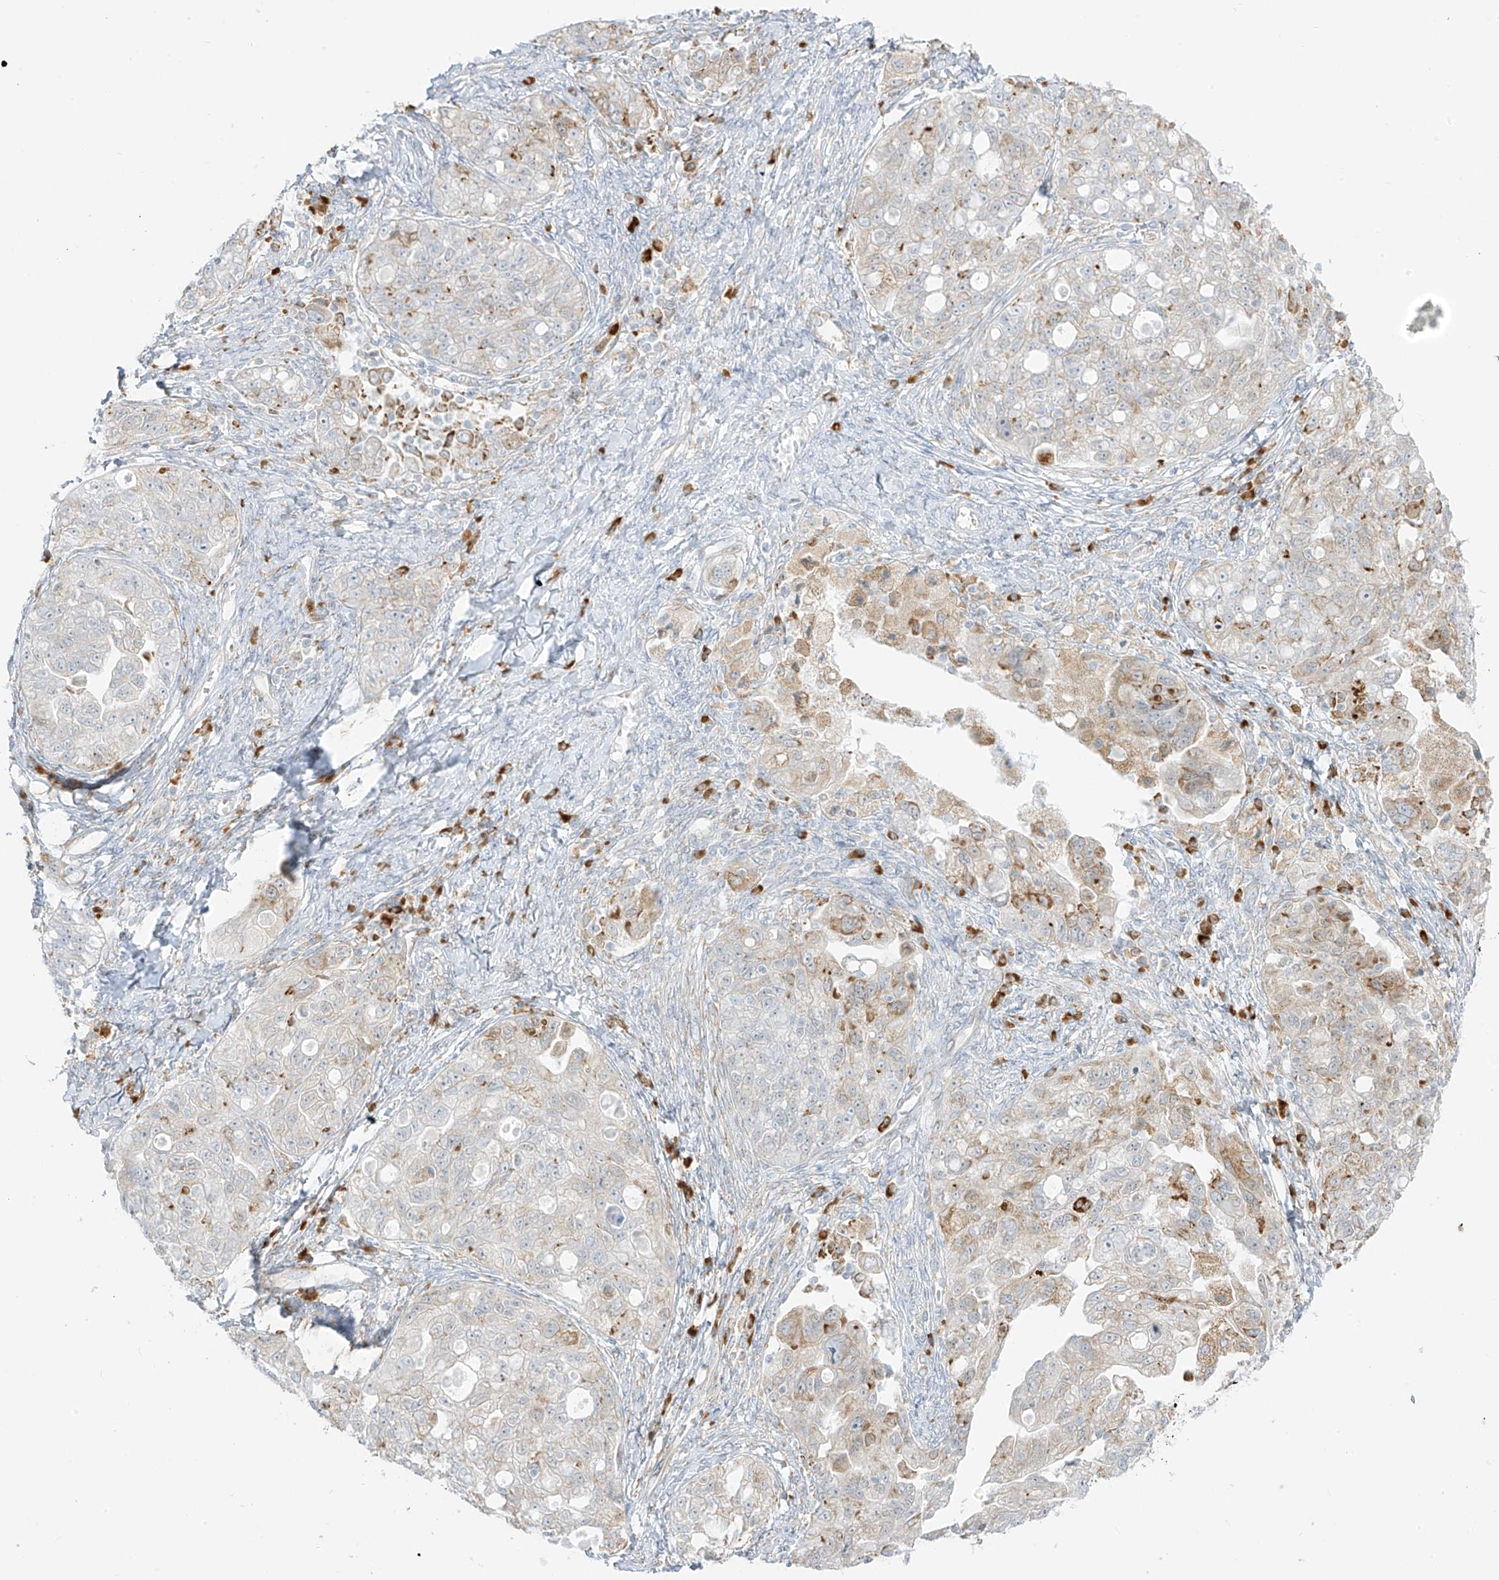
{"staining": {"intensity": "moderate", "quantity": "<25%", "location": "cytoplasmic/membranous"}, "tissue": "ovarian cancer", "cell_type": "Tumor cells", "image_type": "cancer", "snomed": [{"axis": "morphology", "description": "Carcinoma, NOS"}, {"axis": "morphology", "description": "Cystadenocarcinoma, serous, NOS"}, {"axis": "topography", "description": "Ovary"}], "caption": "A low amount of moderate cytoplasmic/membranous positivity is seen in about <25% of tumor cells in carcinoma (ovarian) tissue.", "gene": "LRRC59", "patient": {"sex": "female", "age": 69}}